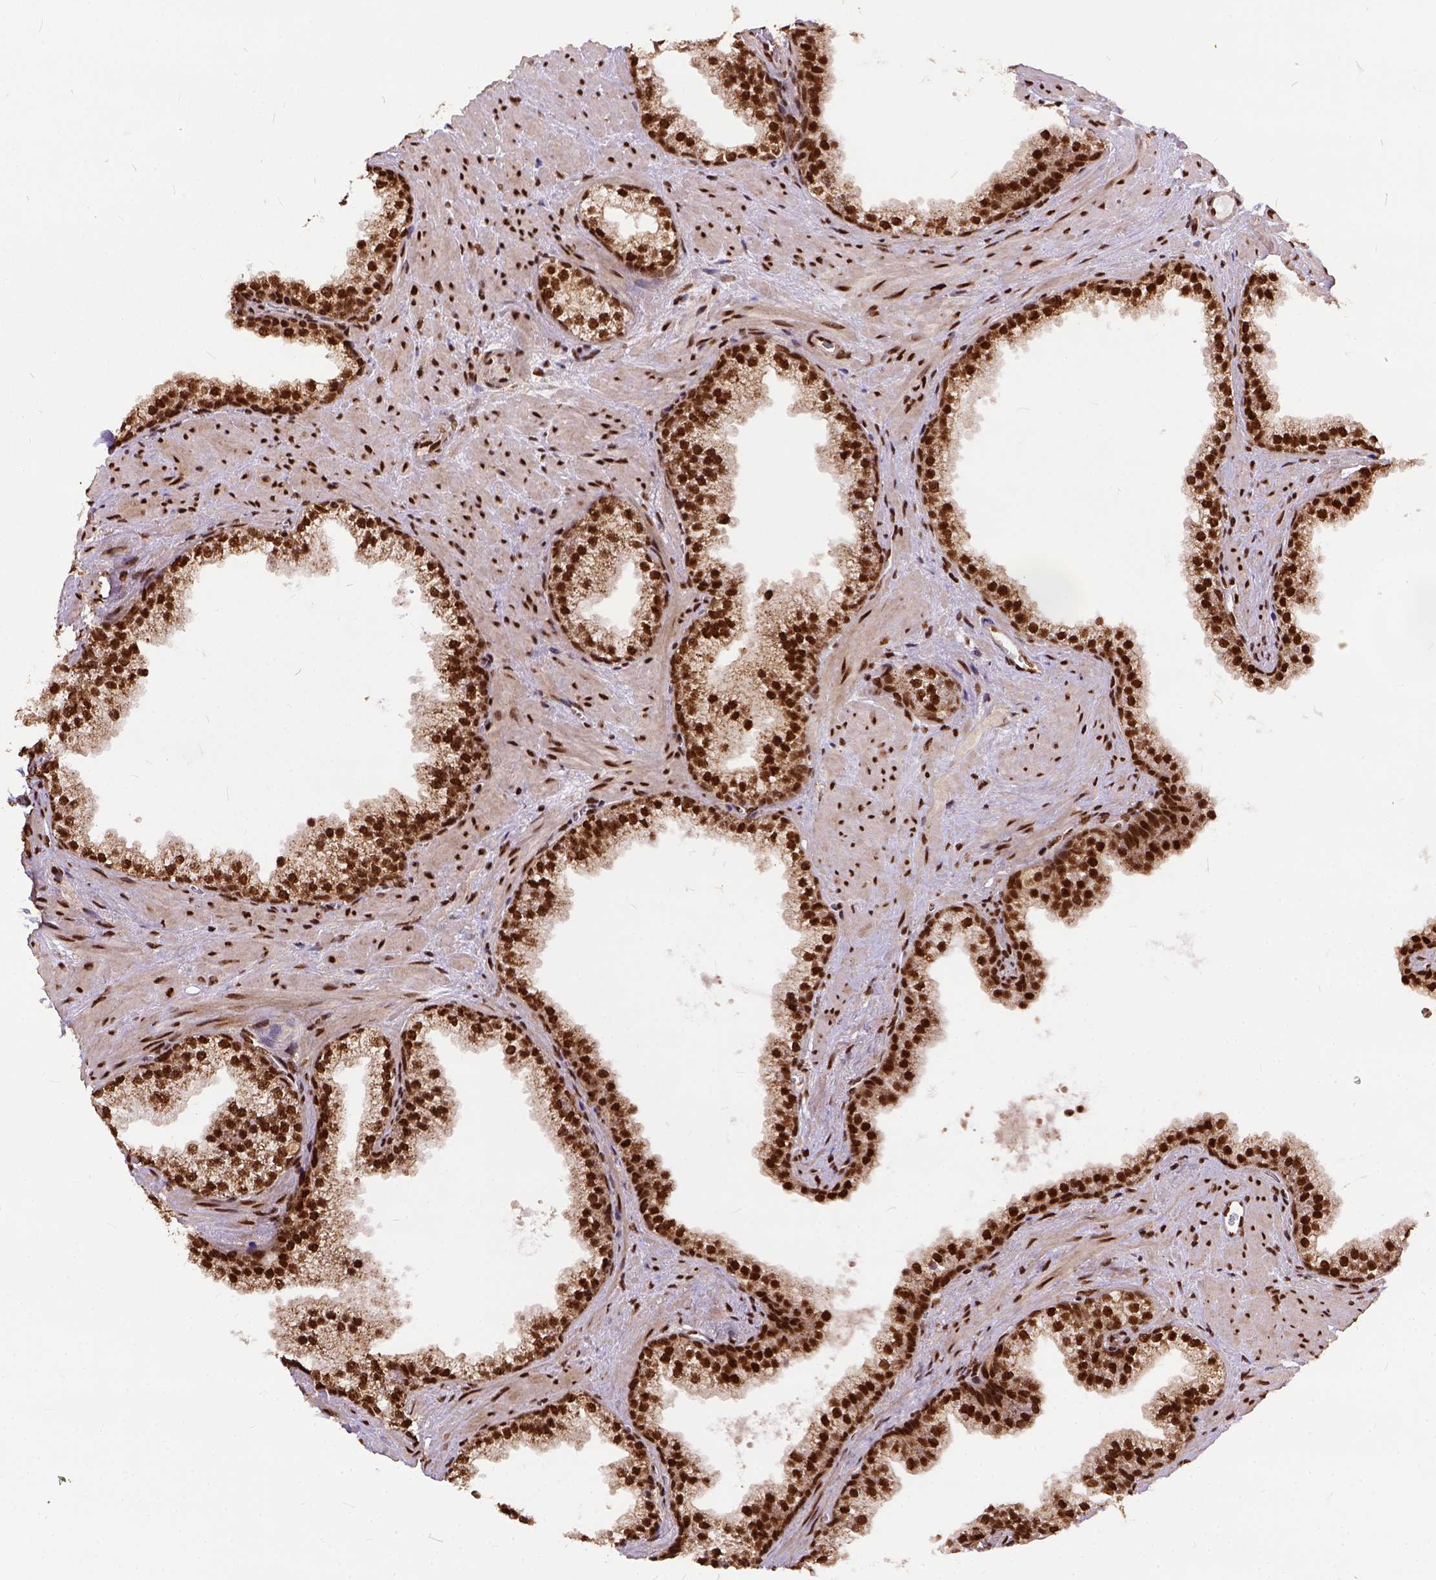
{"staining": {"intensity": "strong", "quantity": ">75%", "location": "nuclear"}, "tissue": "prostate", "cell_type": "Glandular cells", "image_type": "normal", "snomed": [{"axis": "morphology", "description": "Normal tissue, NOS"}, {"axis": "topography", "description": "Prostate"}], "caption": "Protein staining demonstrates strong nuclear expression in about >75% of glandular cells in benign prostate.", "gene": "NACC1", "patient": {"sex": "male", "age": 79}}